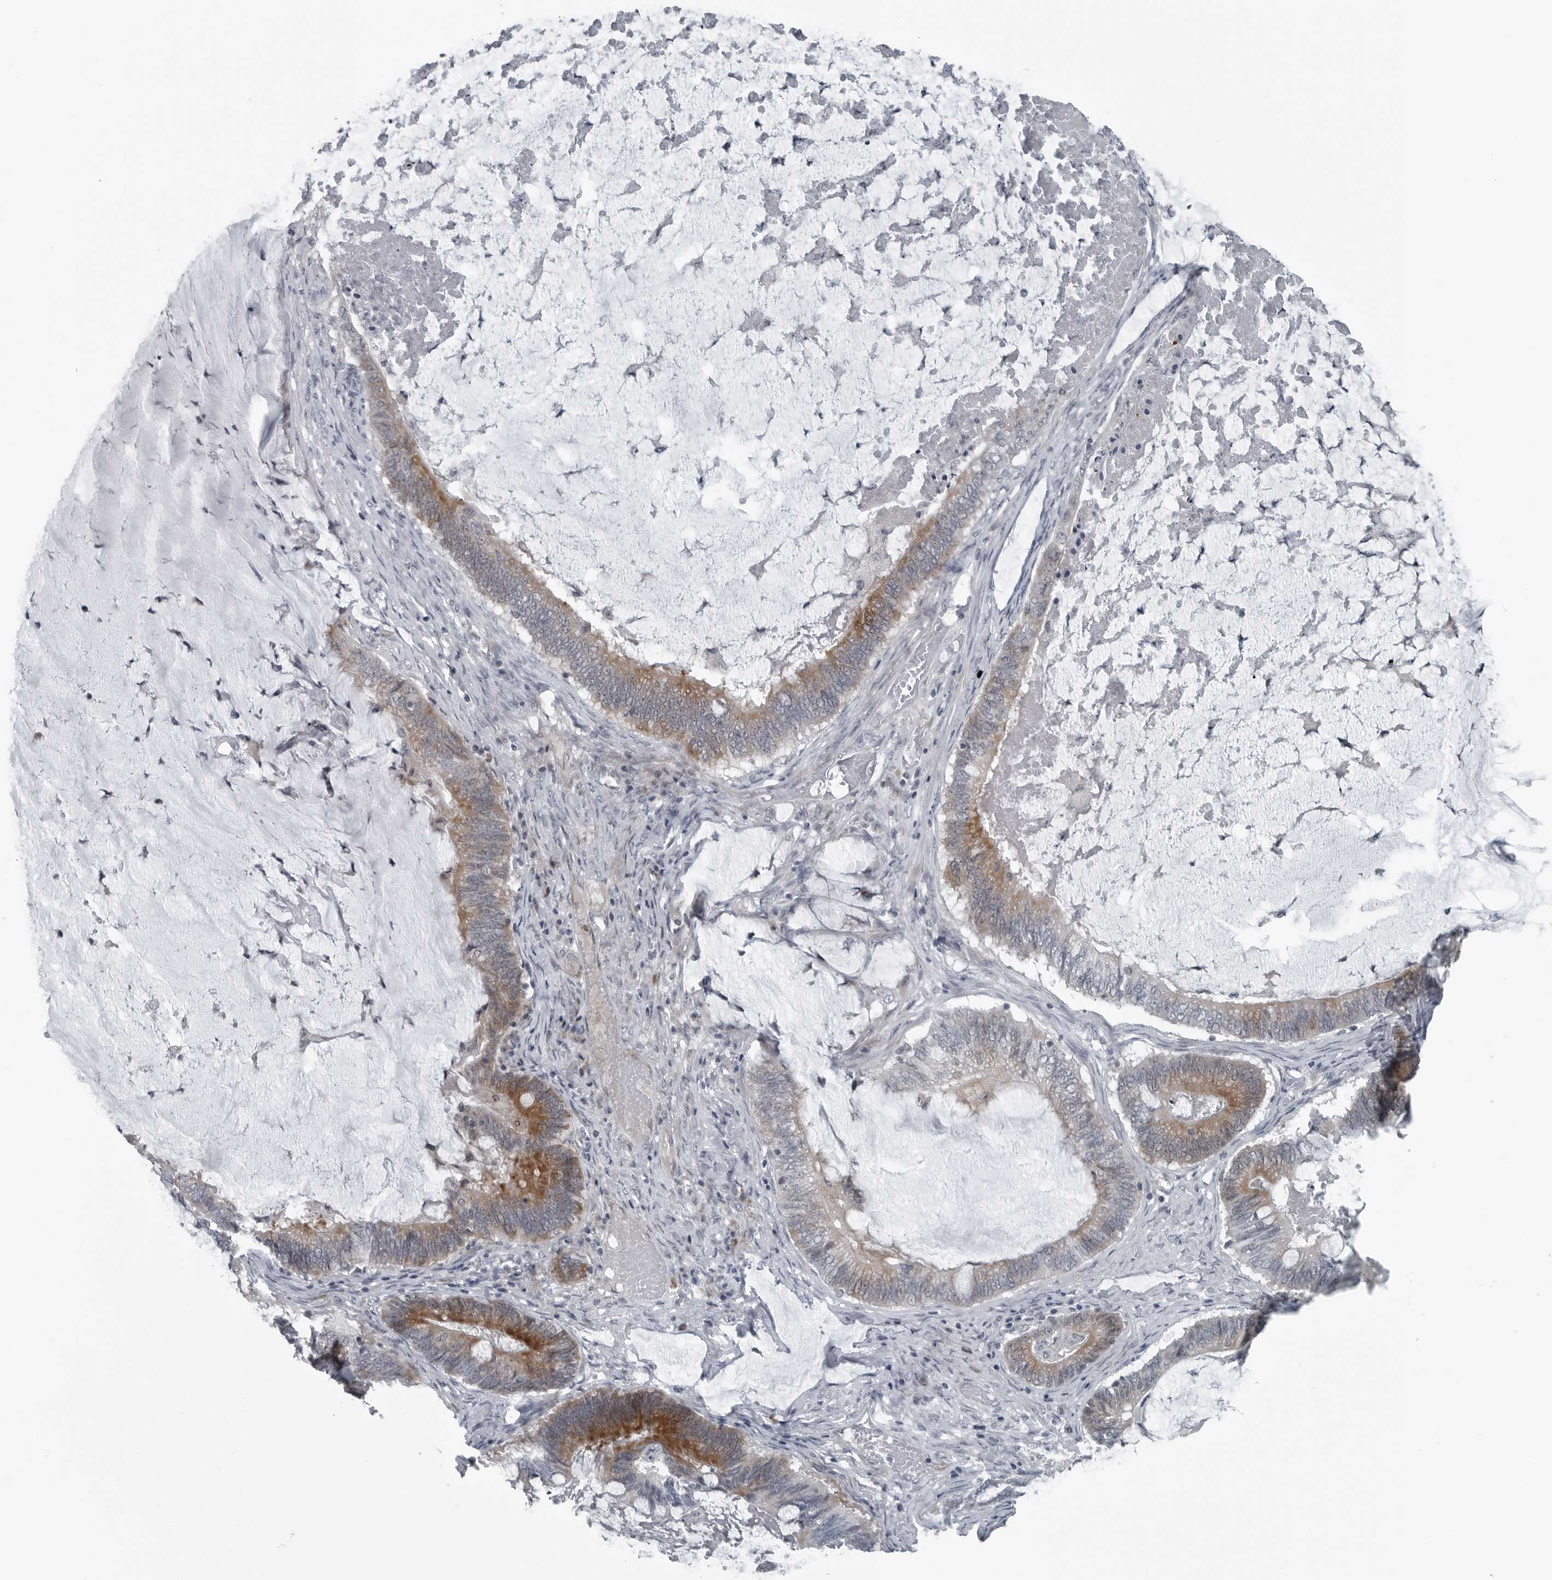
{"staining": {"intensity": "moderate", "quantity": "25%-75%", "location": "cytoplasmic/membranous"}, "tissue": "ovarian cancer", "cell_type": "Tumor cells", "image_type": "cancer", "snomed": [{"axis": "morphology", "description": "Cystadenocarcinoma, mucinous, NOS"}, {"axis": "topography", "description": "Ovary"}], "caption": "Immunohistochemical staining of ovarian cancer (mucinous cystadenocarcinoma) displays medium levels of moderate cytoplasmic/membranous protein staining in approximately 25%-75% of tumor cells. Immunohistochemistry stains the protein of interest in brown and the nuclei are stained blue.", "gene": "DNAAF11", "patient": {"sex": "female", "age": 61}}